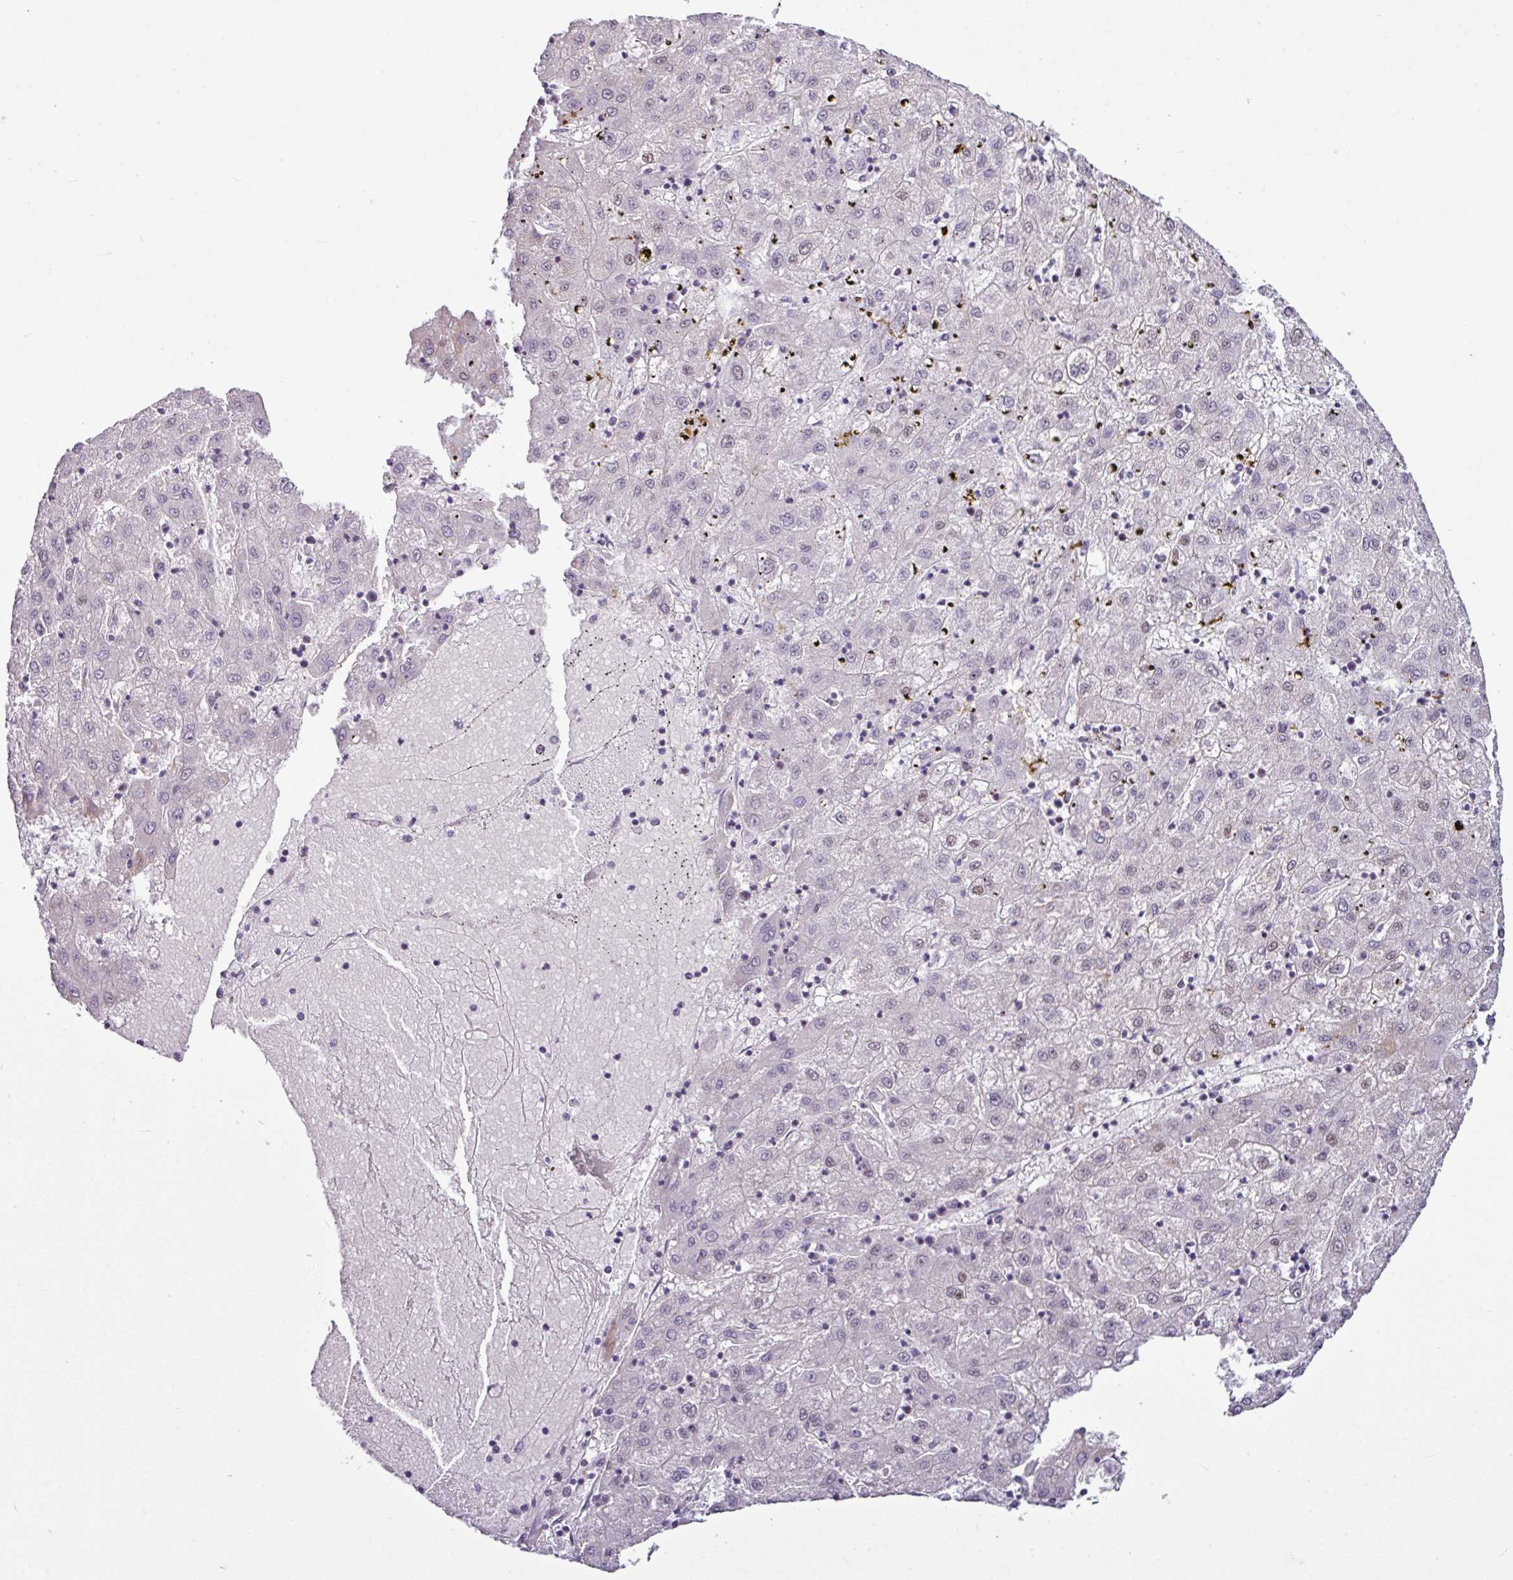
{"staining": {"intensity": "weak", "quantity": "<25%", "location": "nuclear"}, "tissue": "liver cancer", "cell_type": "Tumor cells", "image_type": "cancer", "snomed": [{"axis": "morphology", "description": "Carcinoma, Hepatocellular, NOS"}, {"axis": "topography", "description": "Liver"}], "caption": "This histopathology image is of liver cancer (hepatocellular carcinoma) stained with IHC to label a protein in brown with the nuclei are counter-stained blue. There is no expression in tumor cells. (Stains: DAB (3,3'-diaminobenzidine) IHC with hematoxylin counter stain, Microscopy: brightfield microscopy at high magnification).", "gene": "UTP18", "patient": {"sex": "male", "age": 72}}